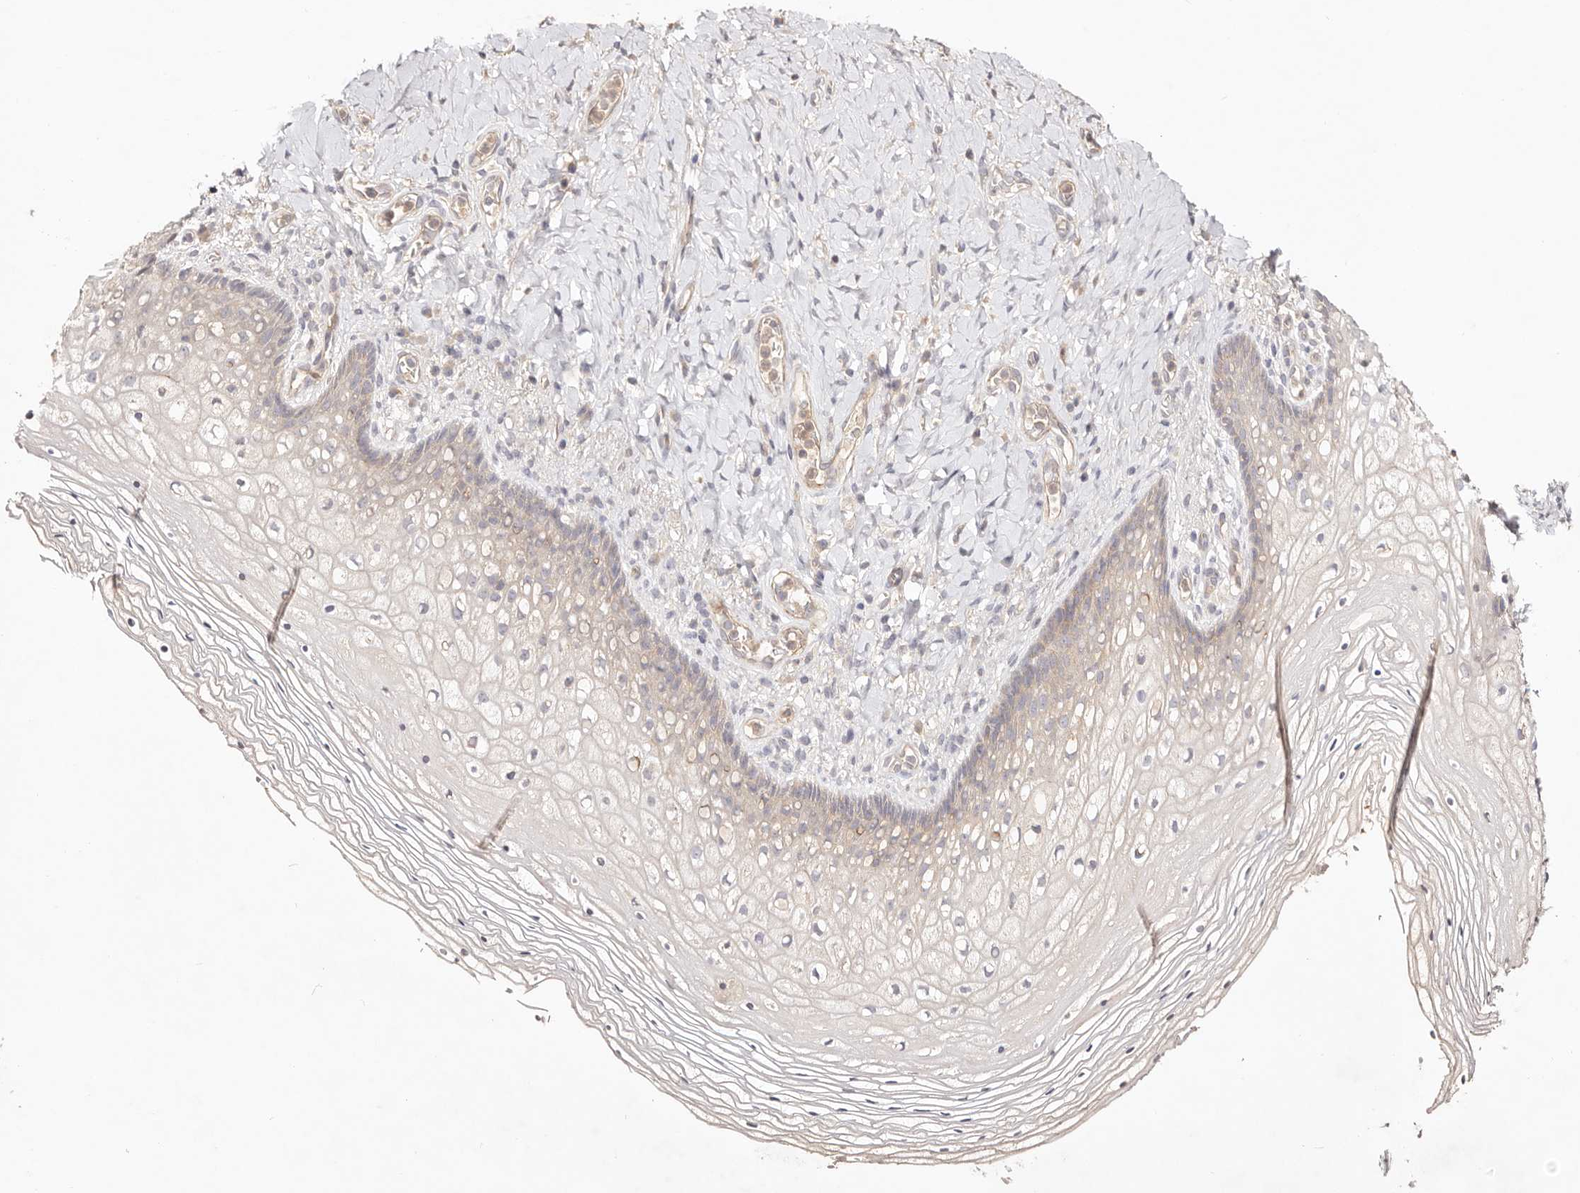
{"staining": {"intensity": "negative", "quantity": "none", "location": "none"}, "tissue": "vagina", "cell_type": "Squamous epithelial cells", "image_type": "normal", "snomed": [{"axis": "morphology", "description": "Normal tissue, NOS"}, {"axis": "topography", "description": "Vagina"}], "caption": "Squamous epithelial cells are negative for brown protein staining in benign vagina. (Stains: DAB (3,3'-diaminobenzidine) IHC with hematoxylin counter stain, Microscopy: brightfield microscopy at high magnification).", "gene": "SLC35B2", "patient": {"sex": "female", "age": 60}}